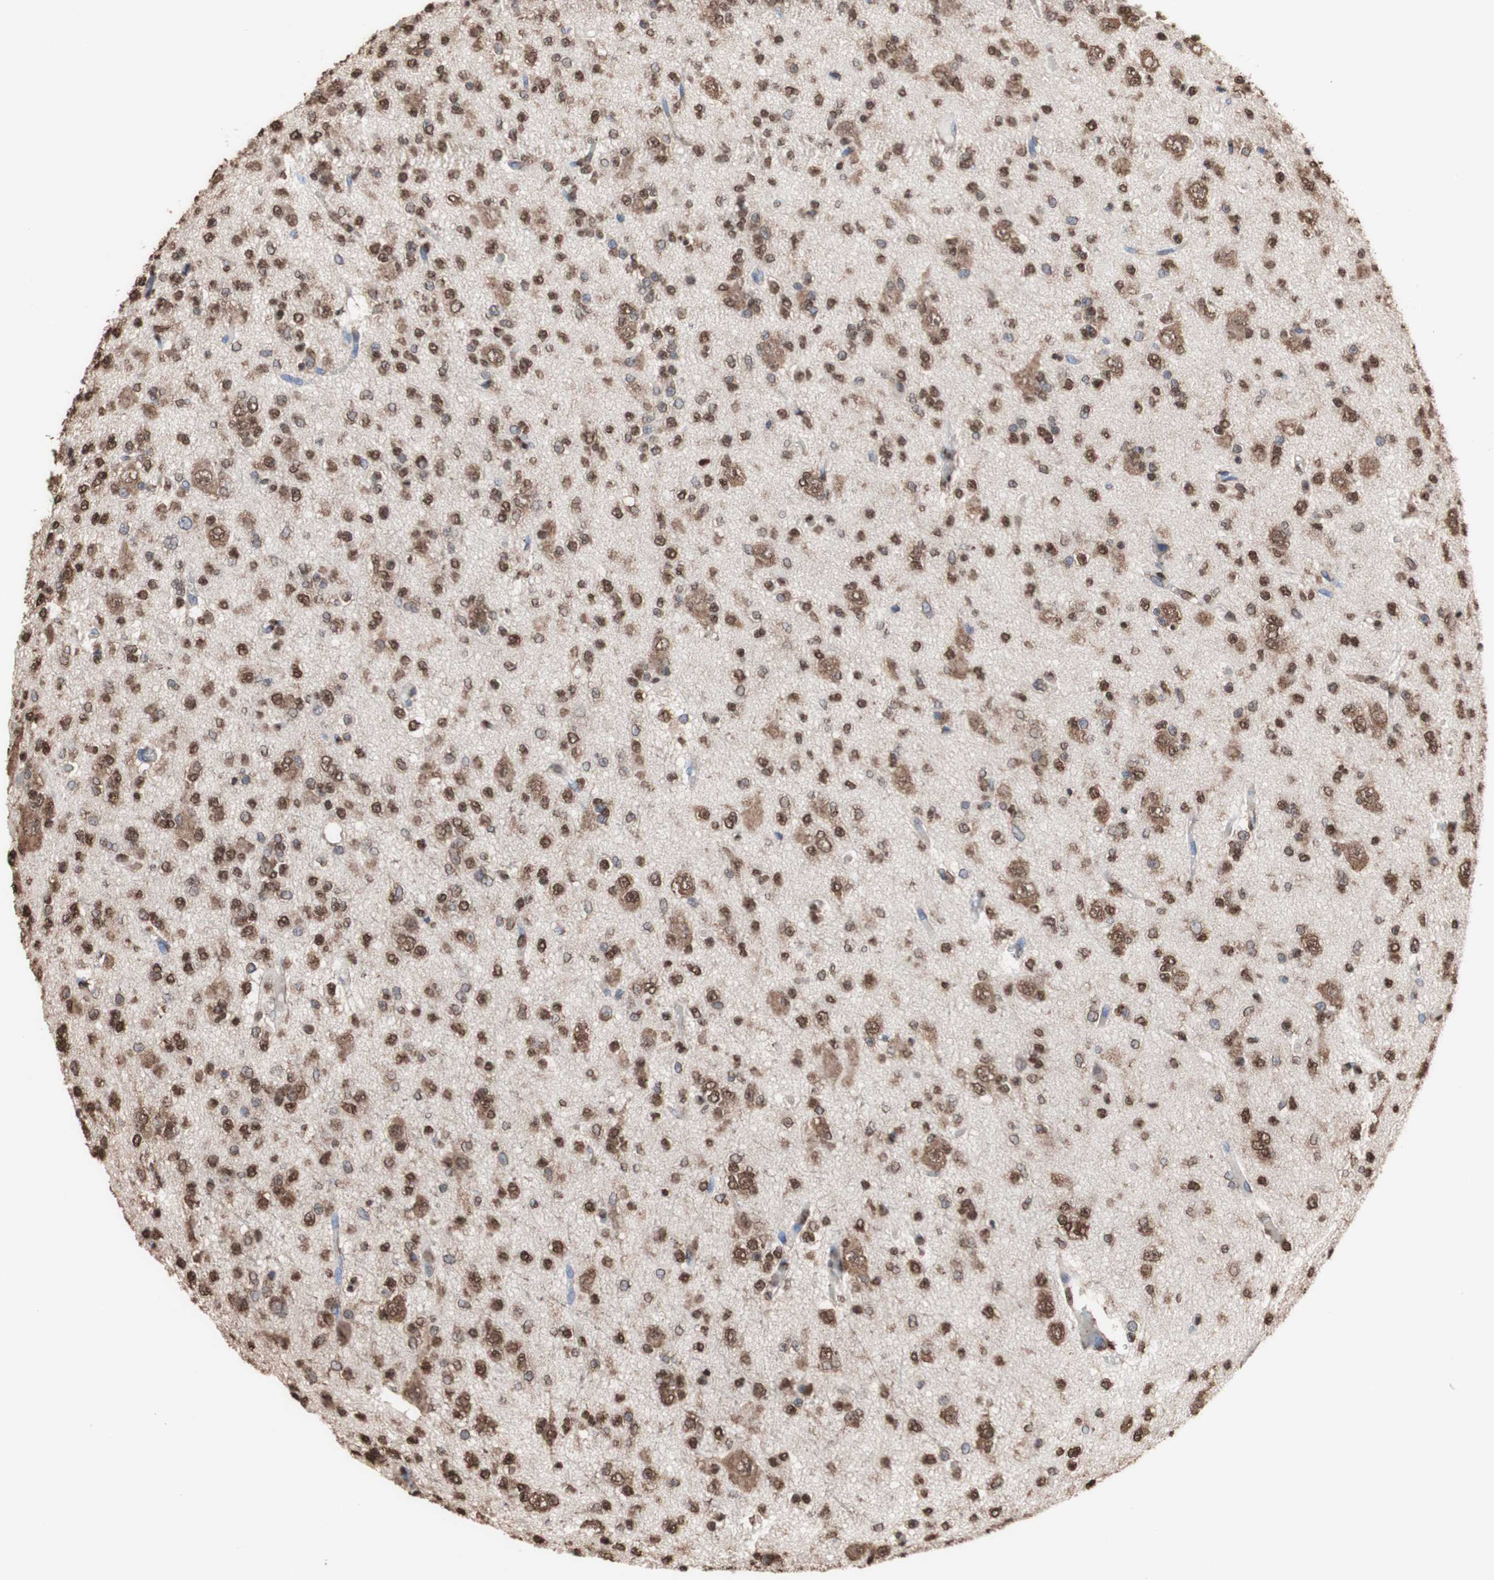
{"staining": {"intensity": "strong", "quantity": ">75%", "location": "cytoplasmic/membranous,nuclear"}, "tissue": "glioma", "cell_type": "Tumor cells", "image_type": "cancer", "snomed": [{"axis": "morphology", "description": "Glioma, malignant, Low grade"}, {"axis": "topography", "description": "Brain"}], "caption": "Immunohistochemical staining of glioma reveals high levels of strong cytoplasmic/membranous and nuclear protein expression in about >75% of tumor cells. The protein is shown in brown color, while the nuclei are stained blue.", "gene": "PIDD1", "patient": {"sex": "male", "age": 38}}